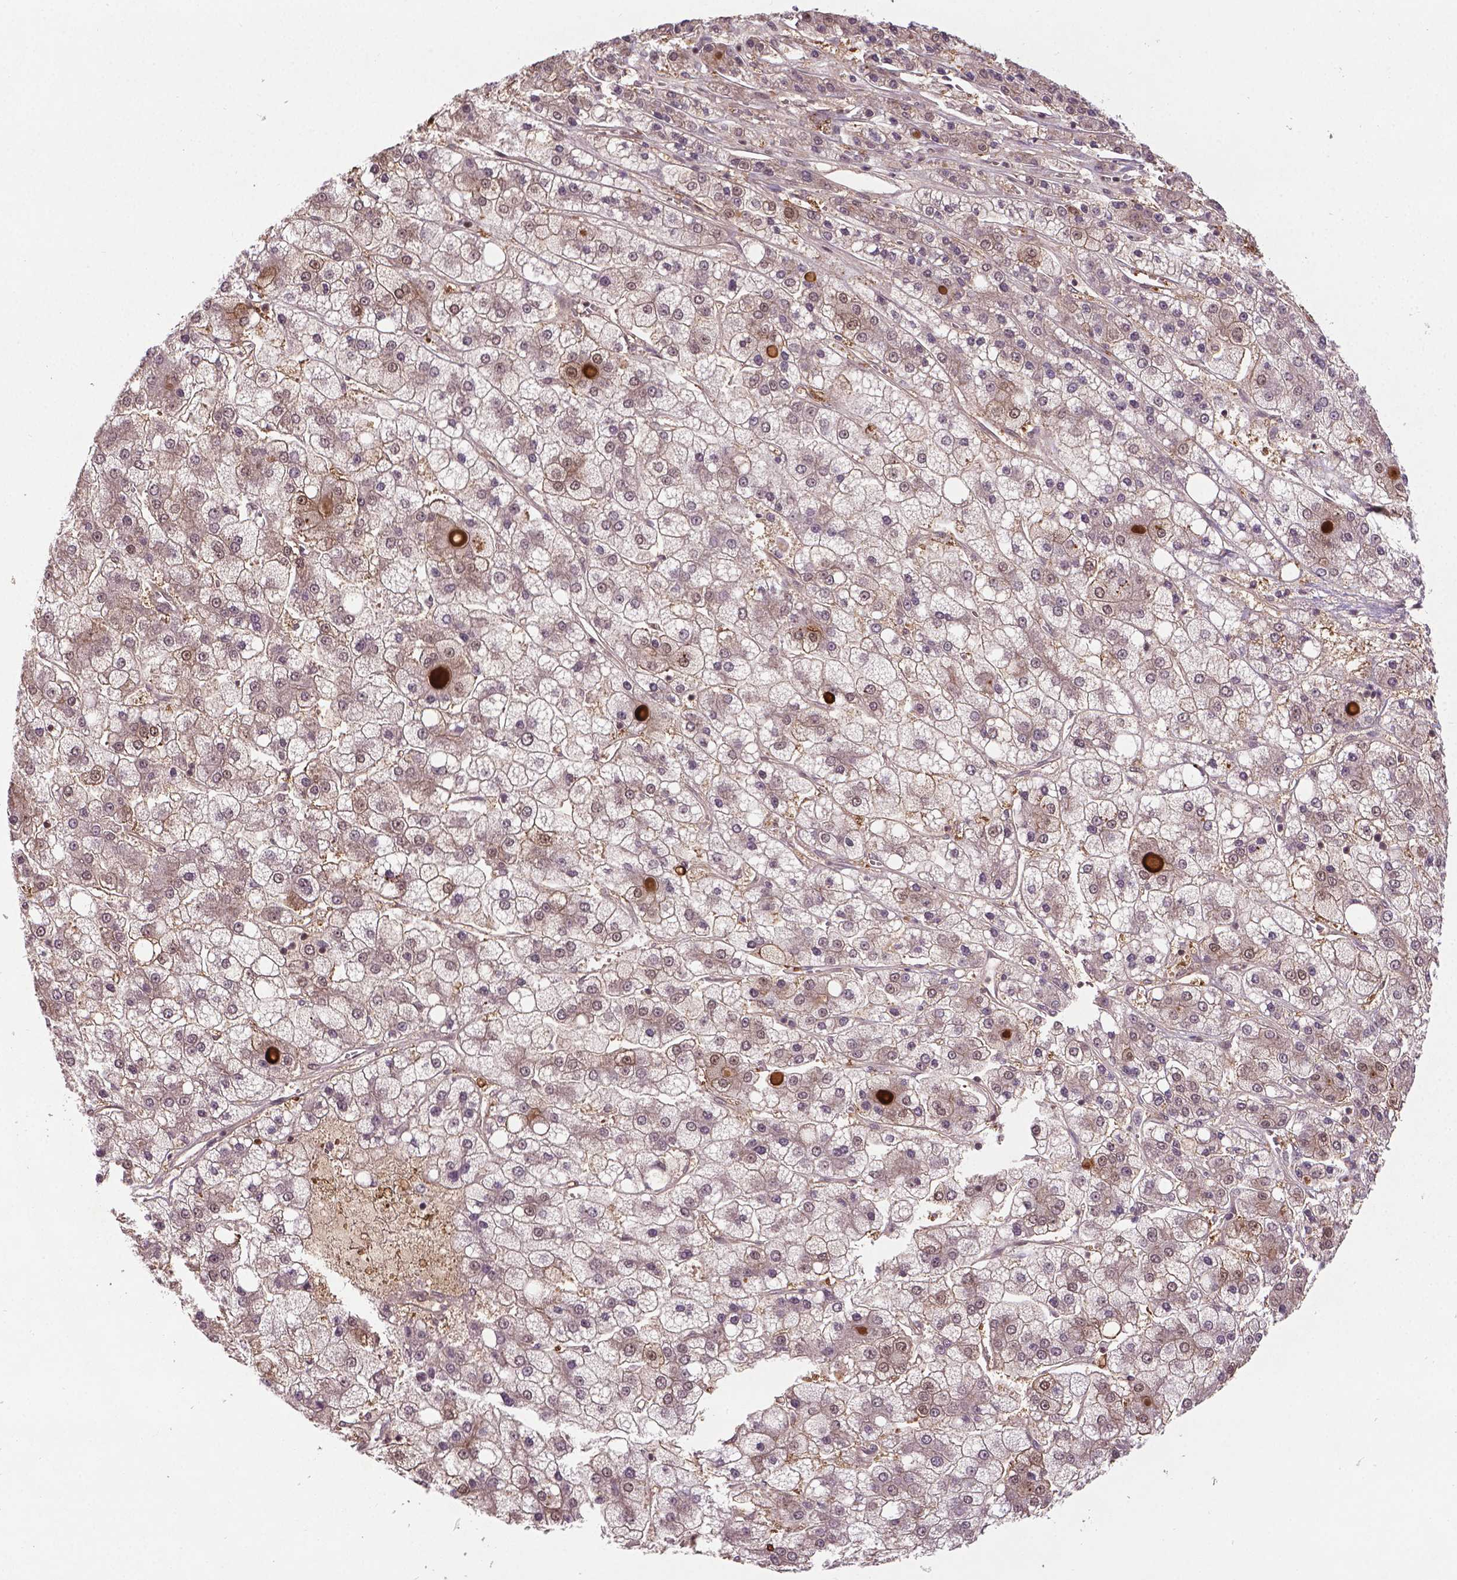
{"staining": {"intensity": "weak", "quantity": "<25%", "location": "nuclear"}, "tissue": "liver cancer", "cell_type": "Tumor cells", "image_type": "cancer", "snomed": [{"axis": "morphology", "description": "Carcinoma, Hepatocellular, NOS"}, {"axis": "topography", "description": "Liver"}], "caption": "Immunohistochemistry (IHC) of human liver cancer exhibits no staining in tumor cells.", "gene": "ANKRD54", "patient": {"sex": "male", "age": 73}}